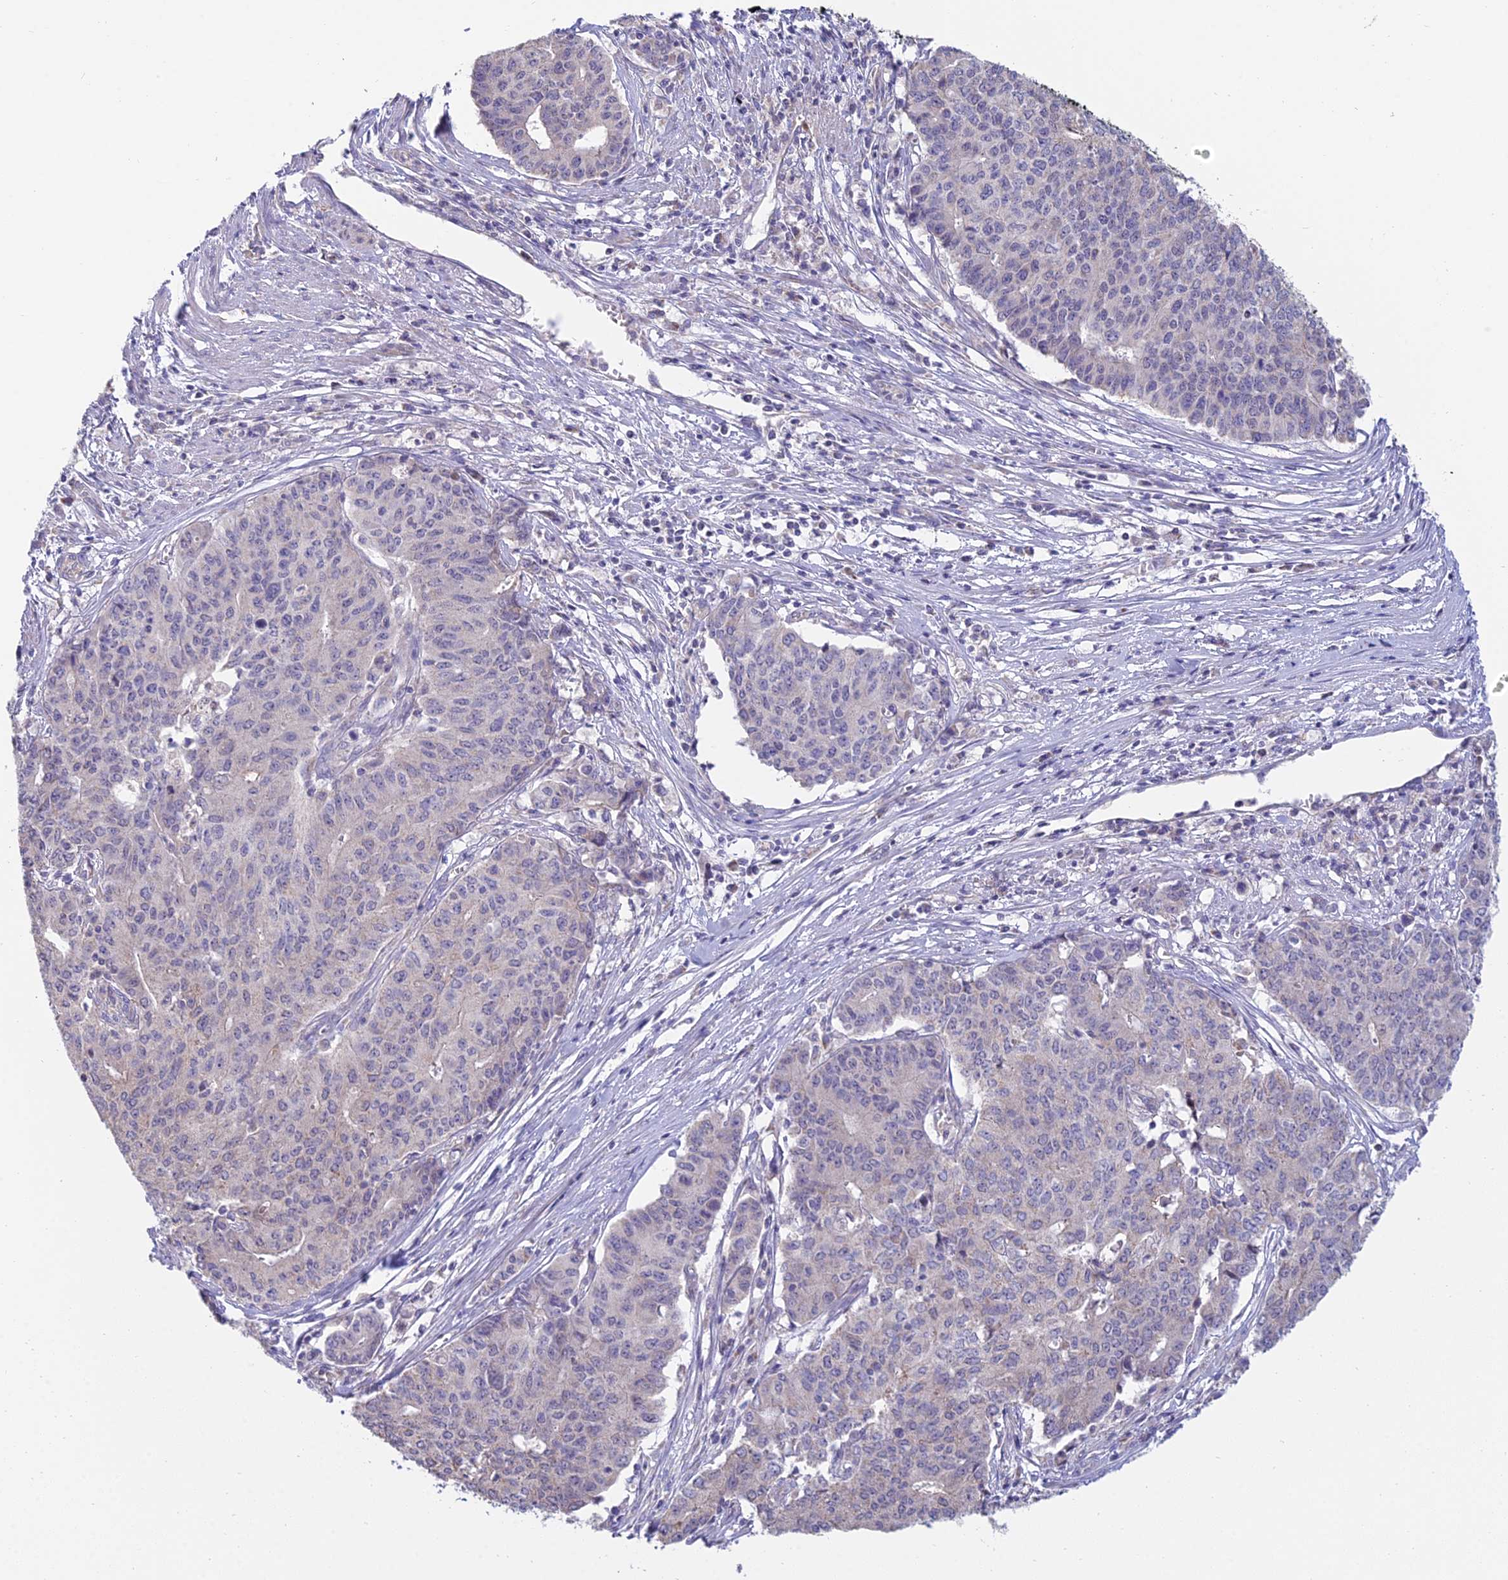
{"staining": {"intensity": "negative", "quantity": "none", "location": "none"}, "tissue": "endometrial cancer", "cell_type": "Tumor cells", "image_type": "cancer", "snomed": [{"axis": "morphology", "description": "Adenocarcinoma, NOS"}, {"axis": "topography", "description": "Endometrium"}], "caption": "High power microscopy histopathology image of an immunohistochemistry (IHC) micrograph of adenocarcinoma (endometrial), revealing no significant staining in tumor cells.", "gene": "CFAP206", "patient": {"sex": "female", "age": 59}}